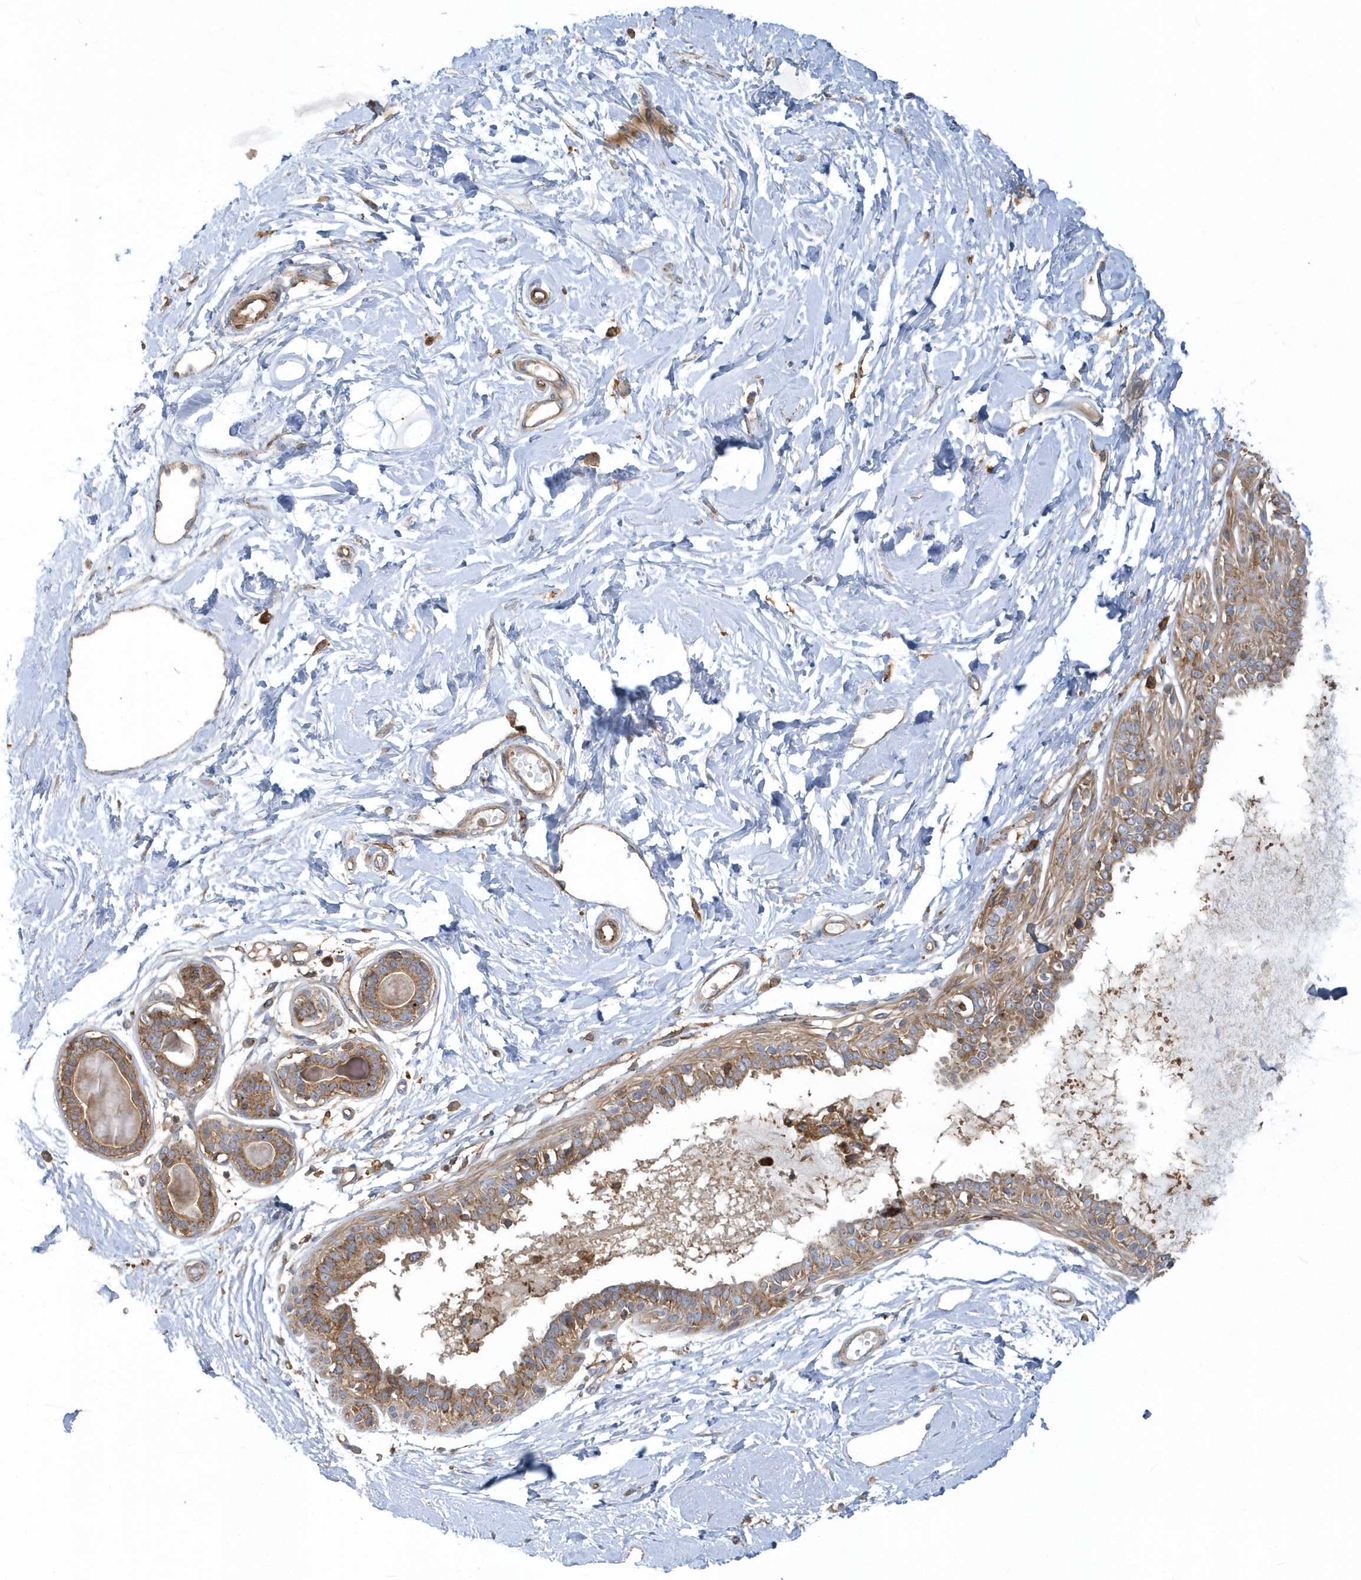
{"staining": {"intensity": "moderate", "quantity": "25%-75%", "location": "cytoplasmic/membranous"}, "tissue": "breast", "cell_type": "Adipocytes", "image_type": "normal", "snomed": [{"axis": "morphology", "description": "Normal tissue, NOS"}, {"axis": "topography", "description": "Breast"}], "caption": "The histopathology image exhibits a brown stain indicating the presence of a protein in the cytoplasmic/membranous of adipocytes in breast.", "gene": "TRAIP", "patient": {"sex": "female", "age": 45}}